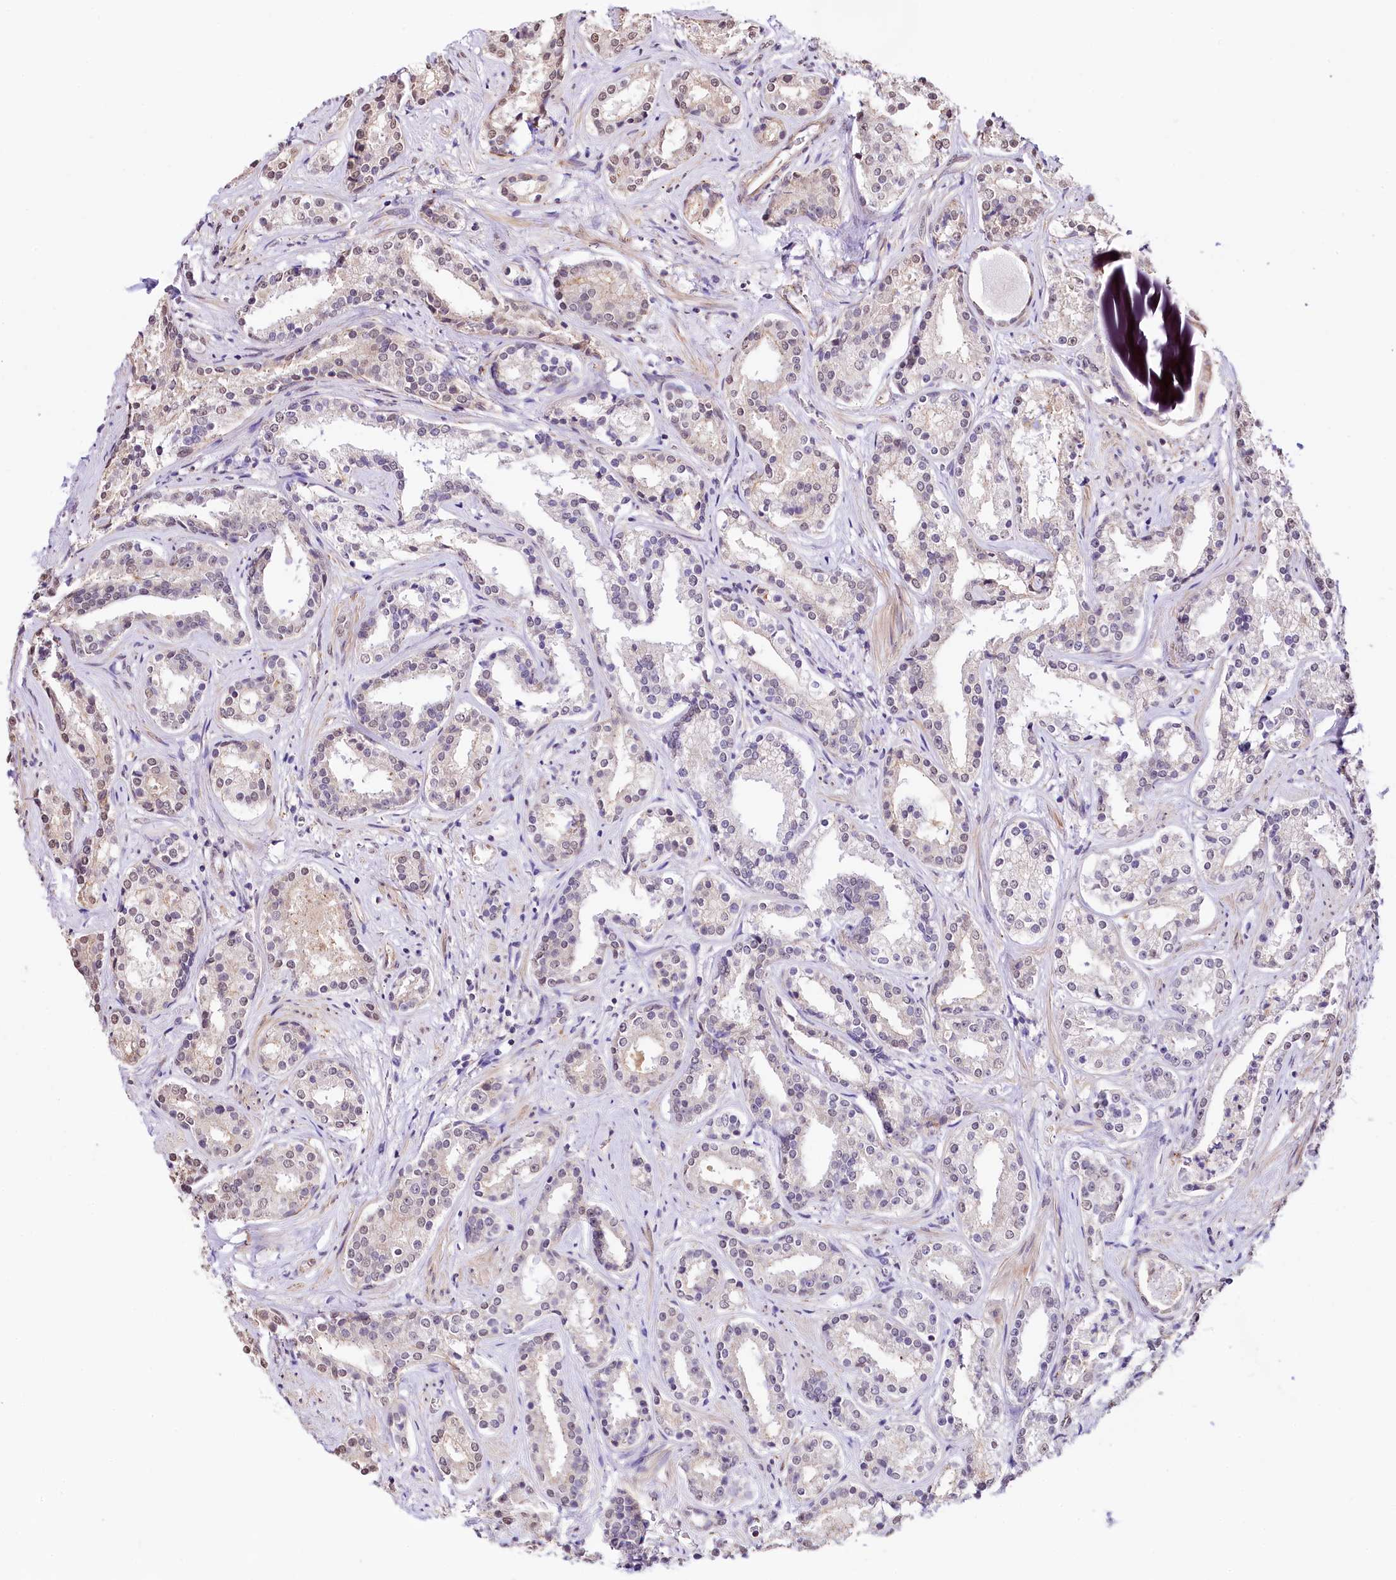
{"staining": {"intensity": "negative", "quantity": "none", "location": "none"}, "tissue": "prostate cancer", "cell_type": "Tumor cells", "image_type": "cancer", "snomed": [{"axis": "morphology", "description": "Adenocarcinoma, High grade"}, {"axis": "topography", "description": "Prostate"}], "caption": "A high-resolution micrograph shows IHC staining of prostate cancer, which exhibits no significant expression in tumor cells.", "gene": "ST7", "patient": {"sex": "male", "age": 58}}